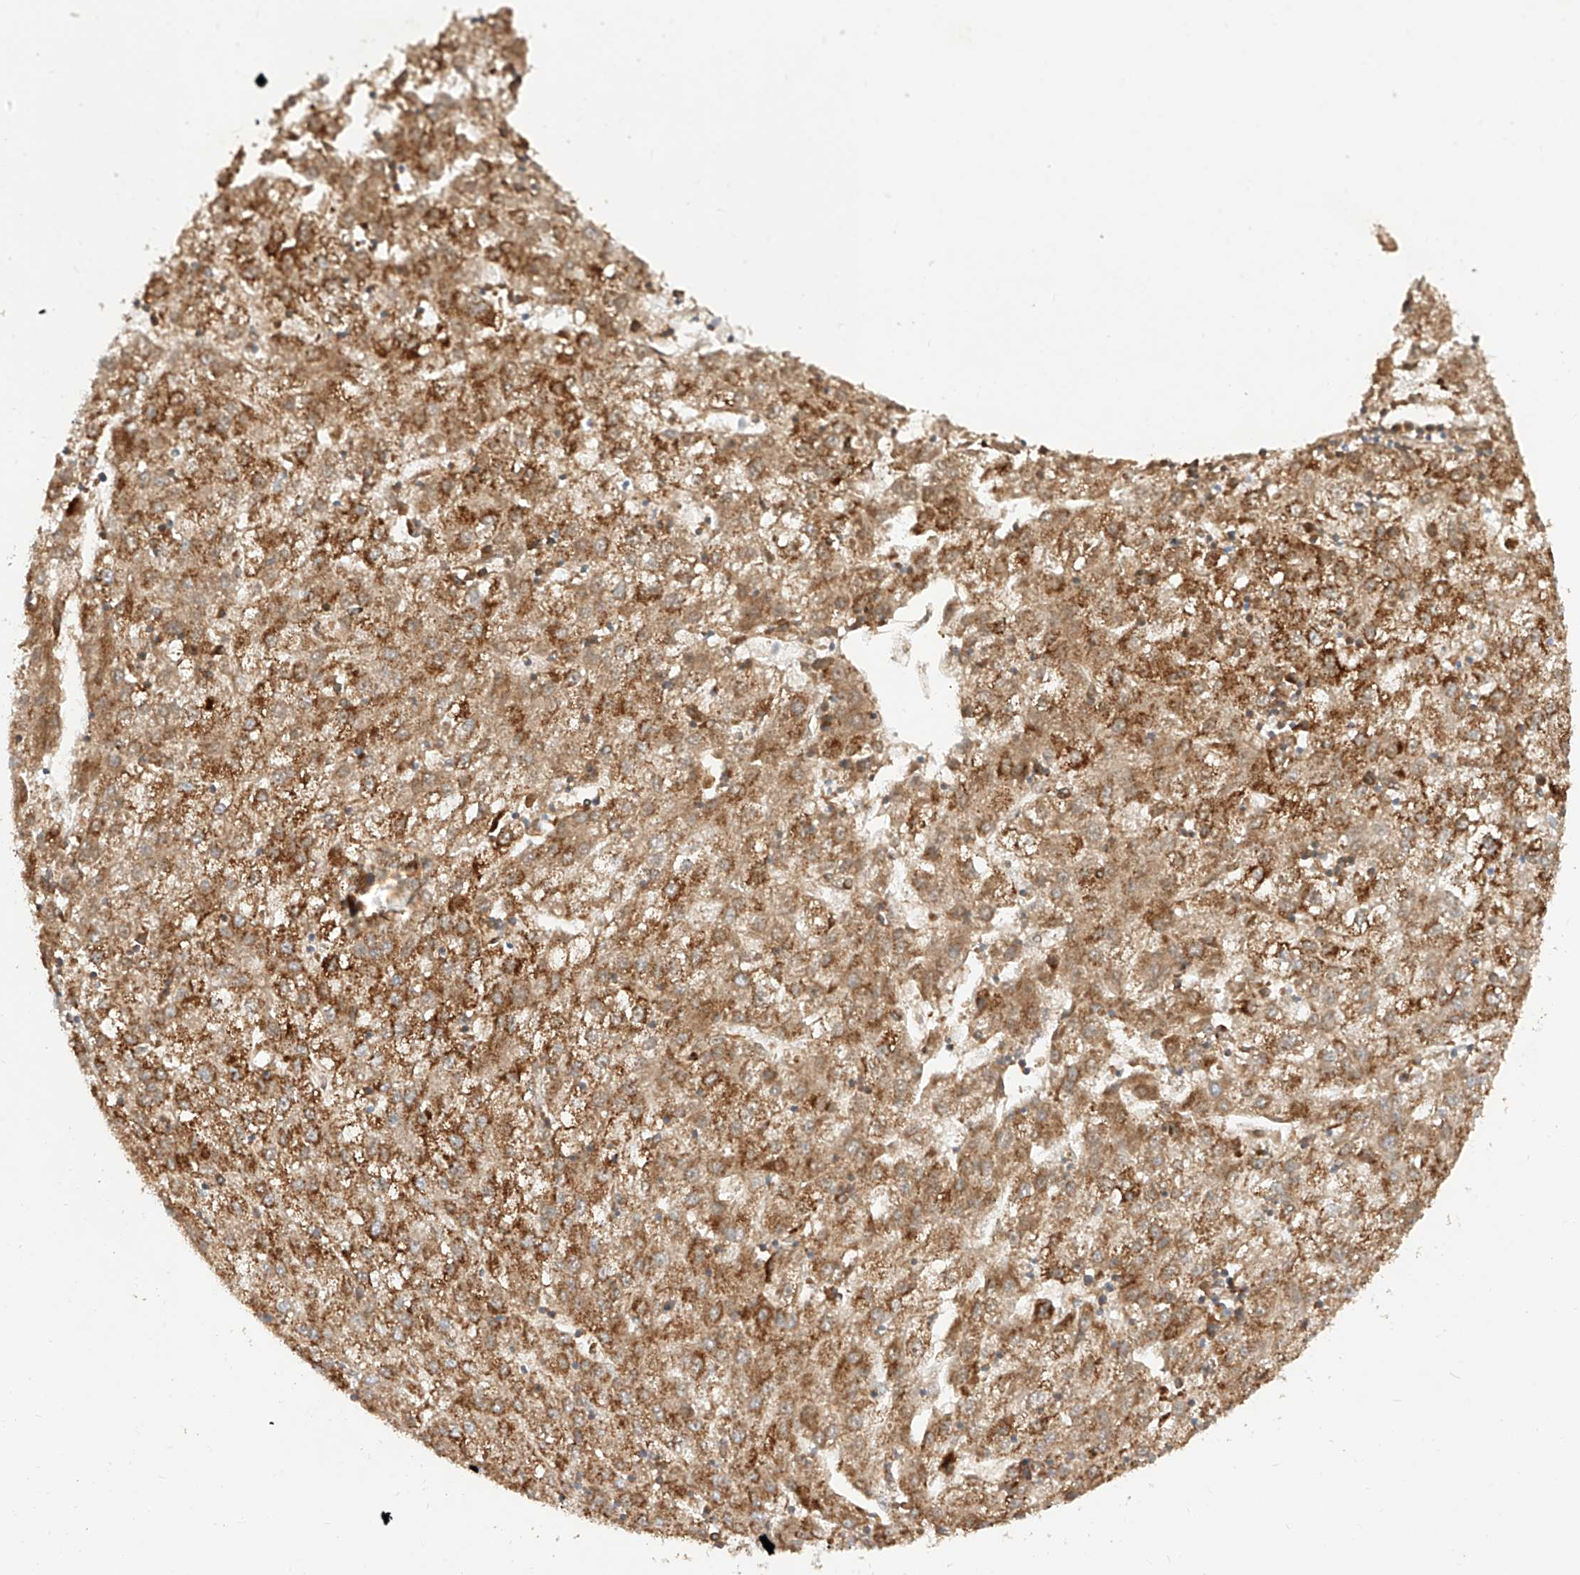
{"staining": {"intensity": "strong", "quantity": ">75%", "location": "cytoplasmic/membranous"}, "tissue": "liver cancer", "cell_type": "Tumor cells", "image_type": "cancer", "snomed": [{"axis": "morphology", "description": "Carcinoma, Hepatocellular, NOS"}, {"axis": "topography", "description": "Liver"}], "caption": "The micrograph exhibits staining of liver cancer, revealing strong cytoplasmic/membranous protein expression (brown color) within tumor cells.", "gene": "CST9", "patient": {"sex": "male", "age": 72}}